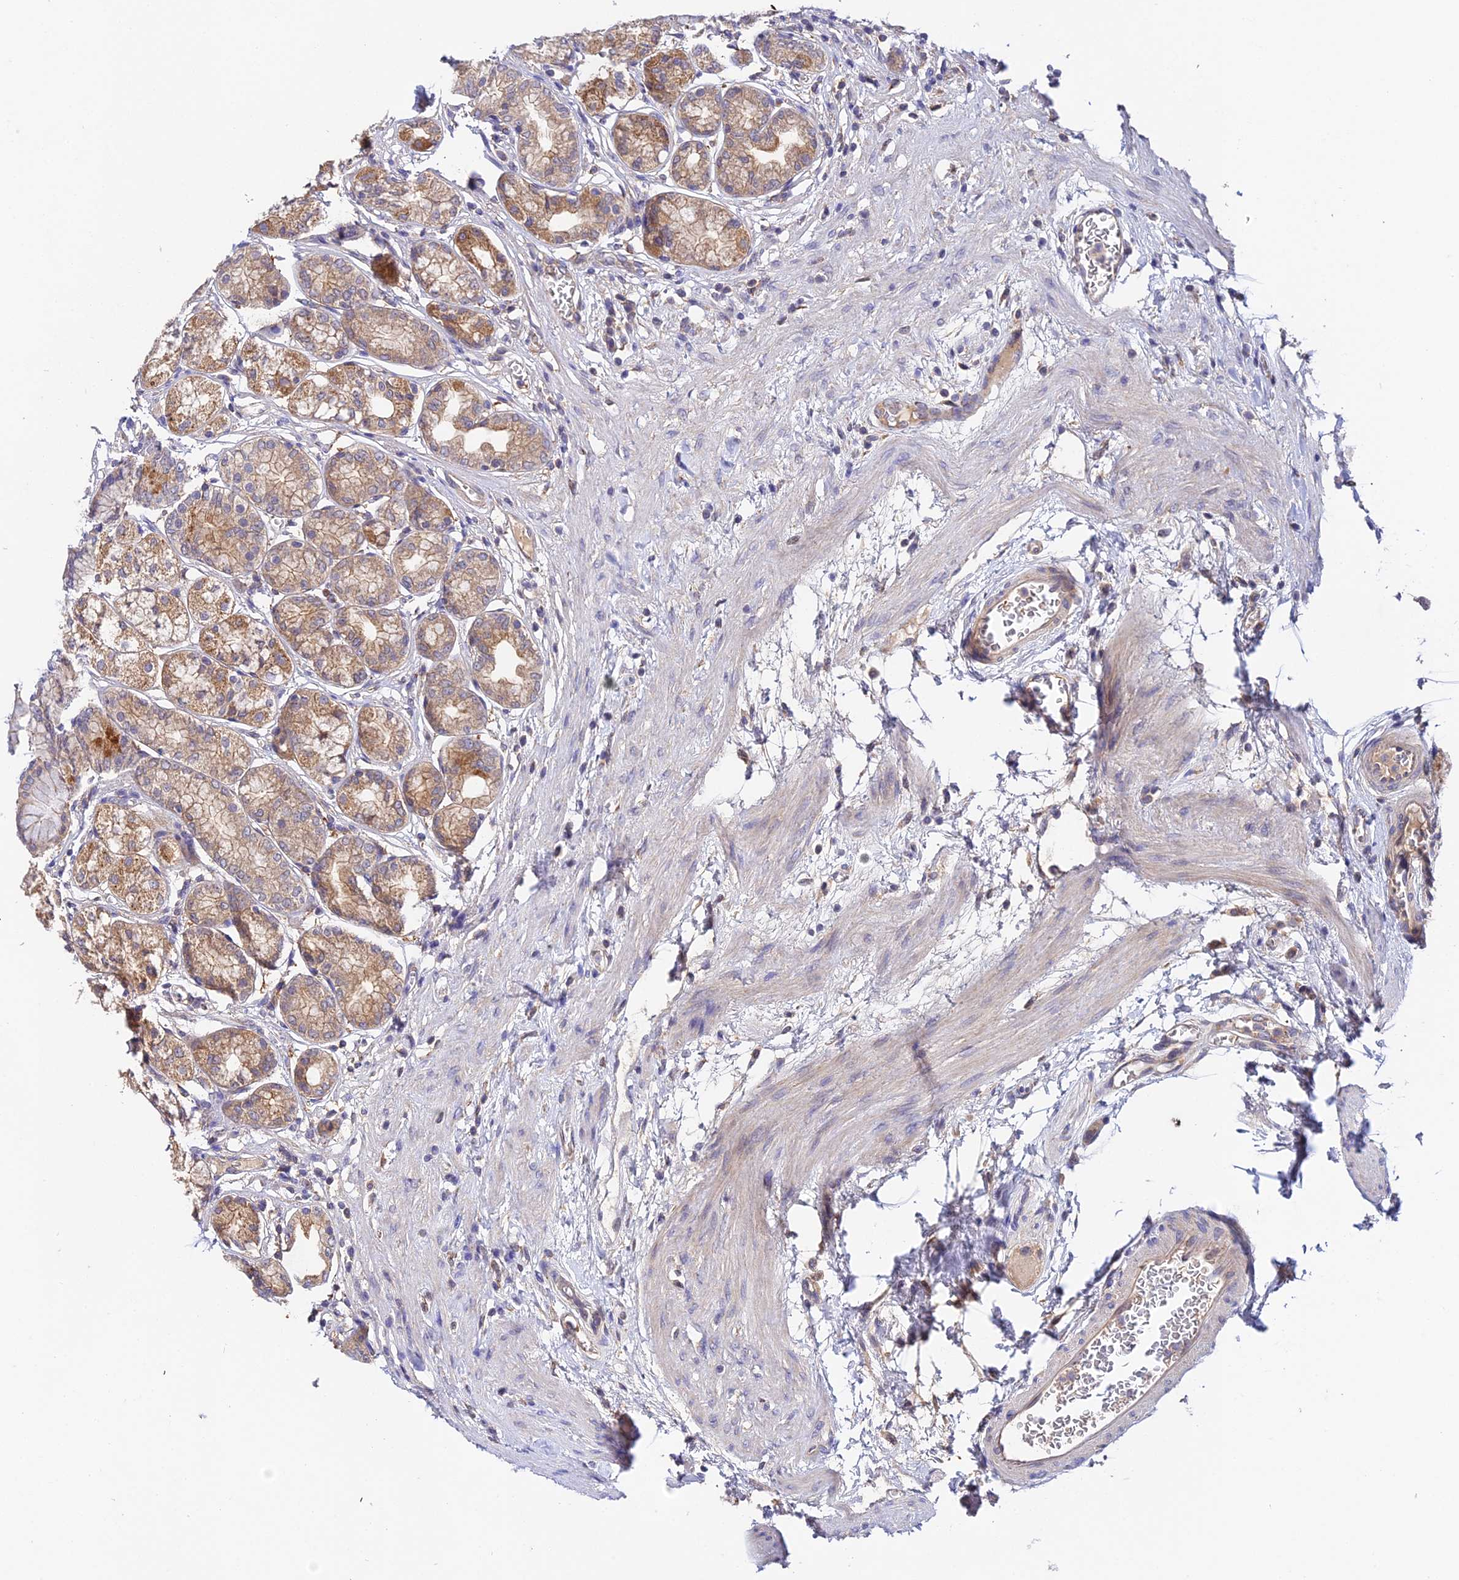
{"staining": {"intensity": "moderate", "quantity": ">75%", "location": "cytoplasmic/membranous"}, "tissue": "stomach", "cell_type": "Glandular cells", "image_type": "normal", "snomed": [{"axis": "morphology", "description": "Normal tissue, NOS"}, {"axis": "morphology", "description": "Adenocarcinoma, NOS"}, {"axis": "morphology", "description": "Adenocarcinoma, High grade"}, {"axis": "topography", "description": "Stomach, upper"}, {"axis": "topography", "description": "Stomach"}], "caption": "Immunohistochemical staining of benign human stomach demonstrates medium levels of moderate cytoplasmic/membranous expression in approximately >75% of glandular cells.", "gene": "ZBED8", "patient": {"sex": "female", "age": 65}}